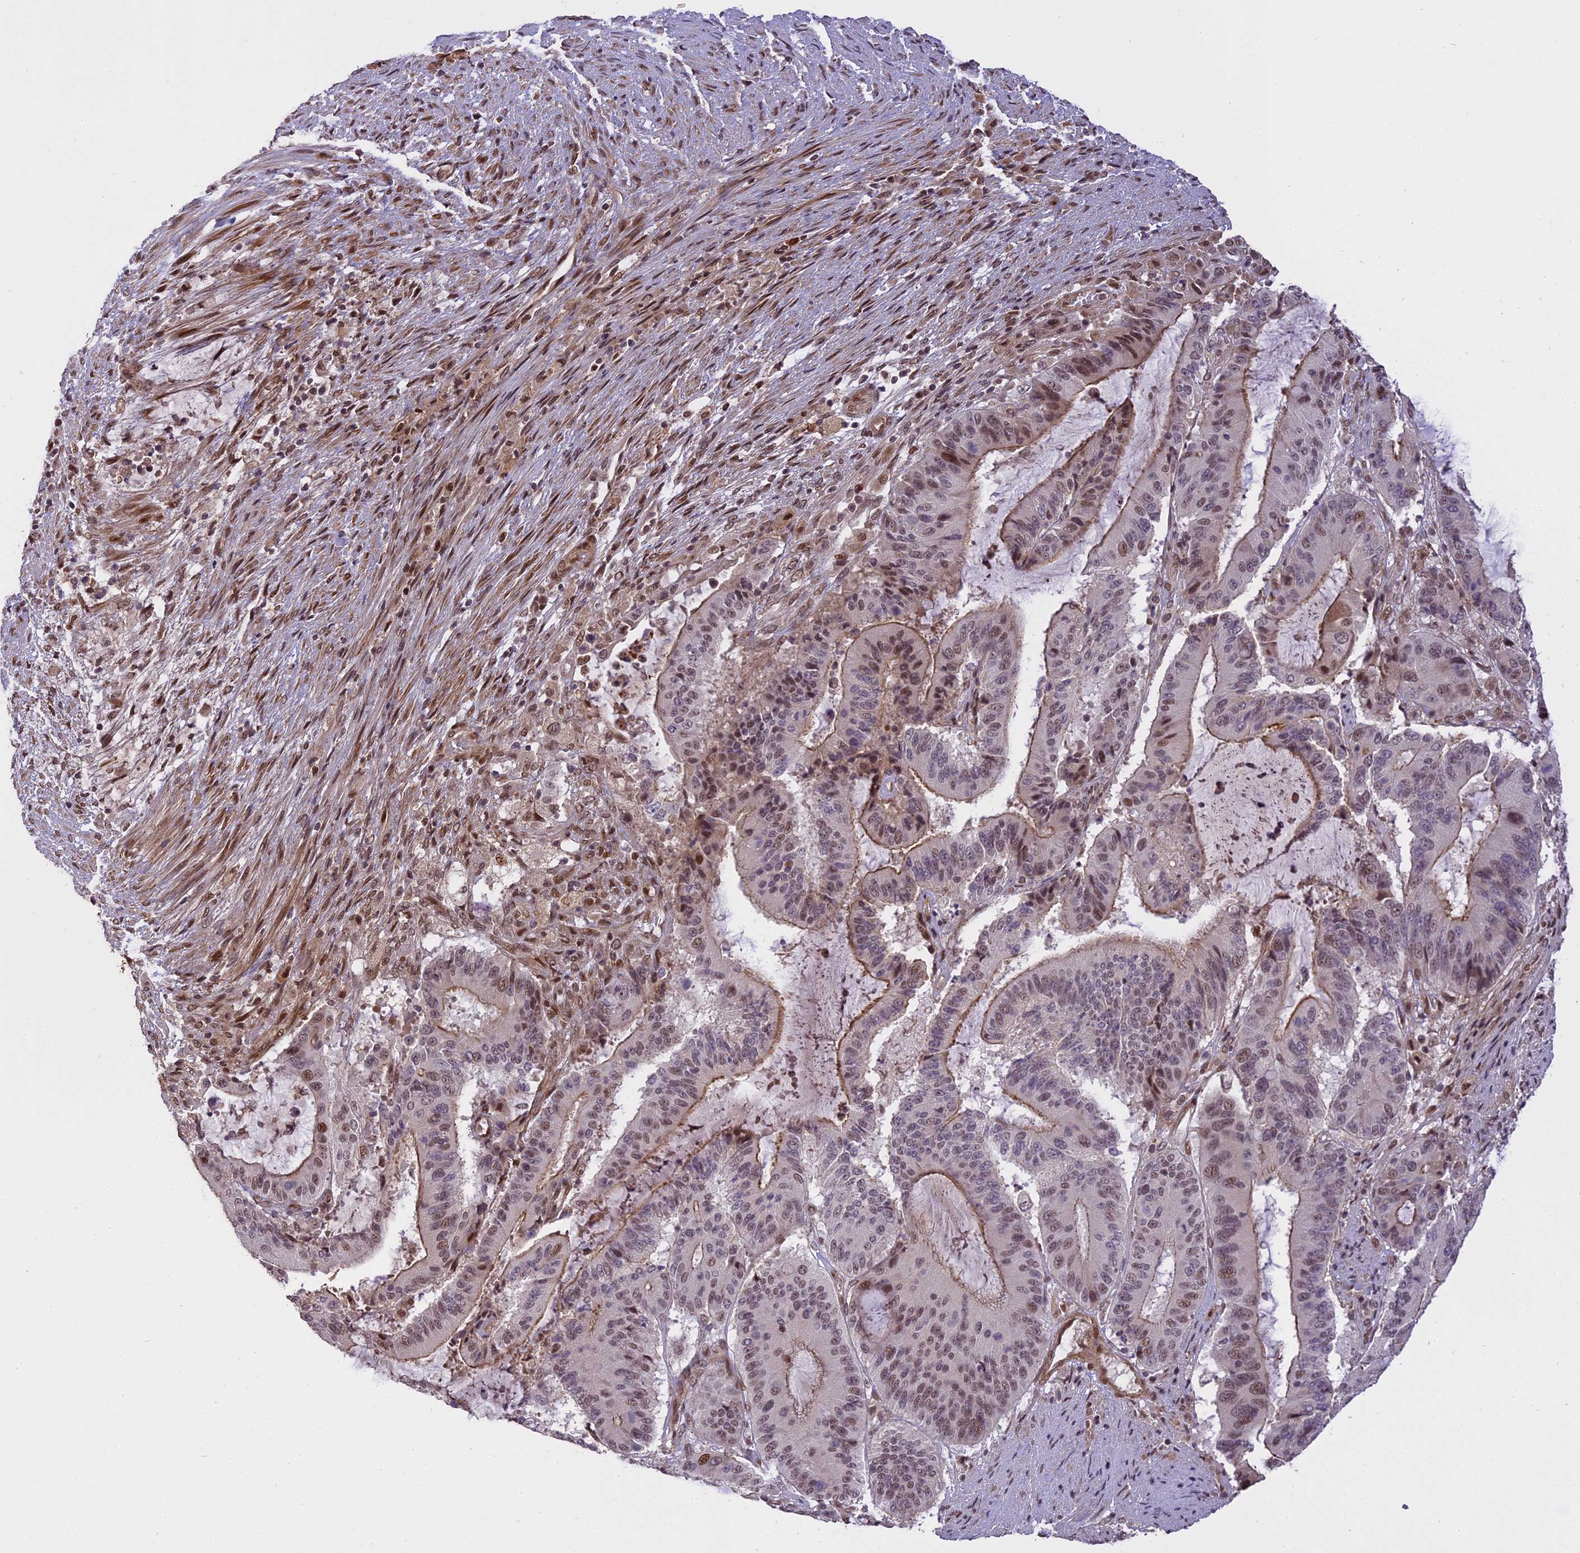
{"staining": {"intensity": "moderate", "quantity": "<25%", "location": "cytoplasmic/membranous,nuclear"}, "tissue": "liver cancer", "cell_type": "Tumor cells", "image_type": "cancer", "snomed": [{"axis": "morphology", "description": "Normal tissue, NOS"}, {"axis": "morphology", "description": "Cholangiocarcinoma"}, {"axis": "topography", "description": "Liver"}, {"axis": "topography", "description": "Peripheral nerve tissue"}], "caption": "Human liver cancer stained for a protein (brown) shows moderate cytoplasmic/membranous and nuclear positive staining in approximately <25% of tumor cells.", "gene": "PRELID2", "patient": {"sex": "female", "age": 73}}